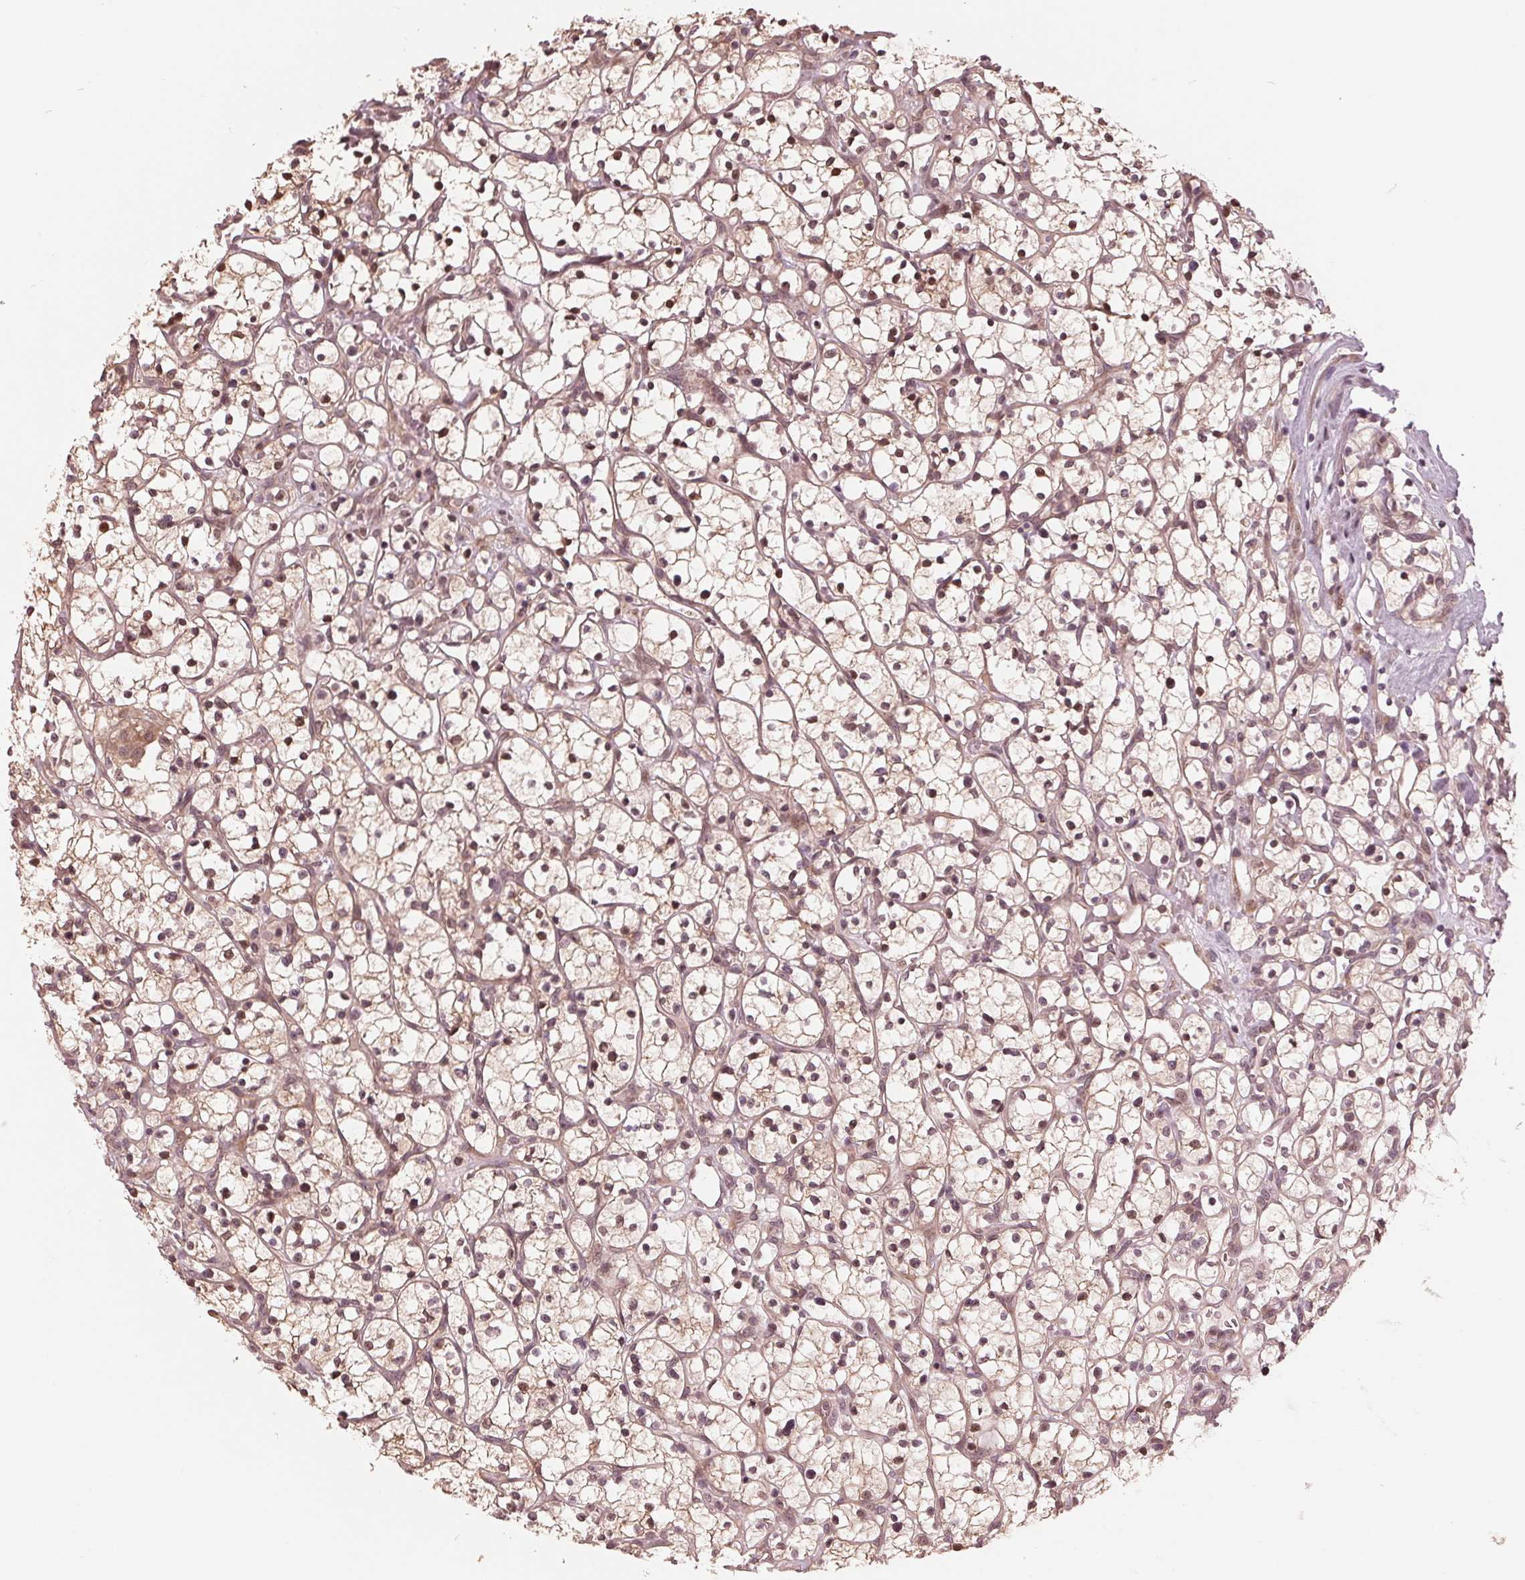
{"staining": {"intensity": "moderate", "quantity": "25%-75%", "location": "nuclear"}, "tissue": "renal cancer", "cell_type": "Tumor cells", "image_type": "cancer", "snomed": [{"axis": "morphology", "description": "Adenocarcinoma, NOS"}, {"axis": "topography", "description": "Kidney"}], "caption": "Tumor cells display moderate nuclear positivity in approximately 25%-75% of cells in adenocarcinoma (renal).", "gene": "ZNF471", "patient": {"sex": "female", "age": 64}}